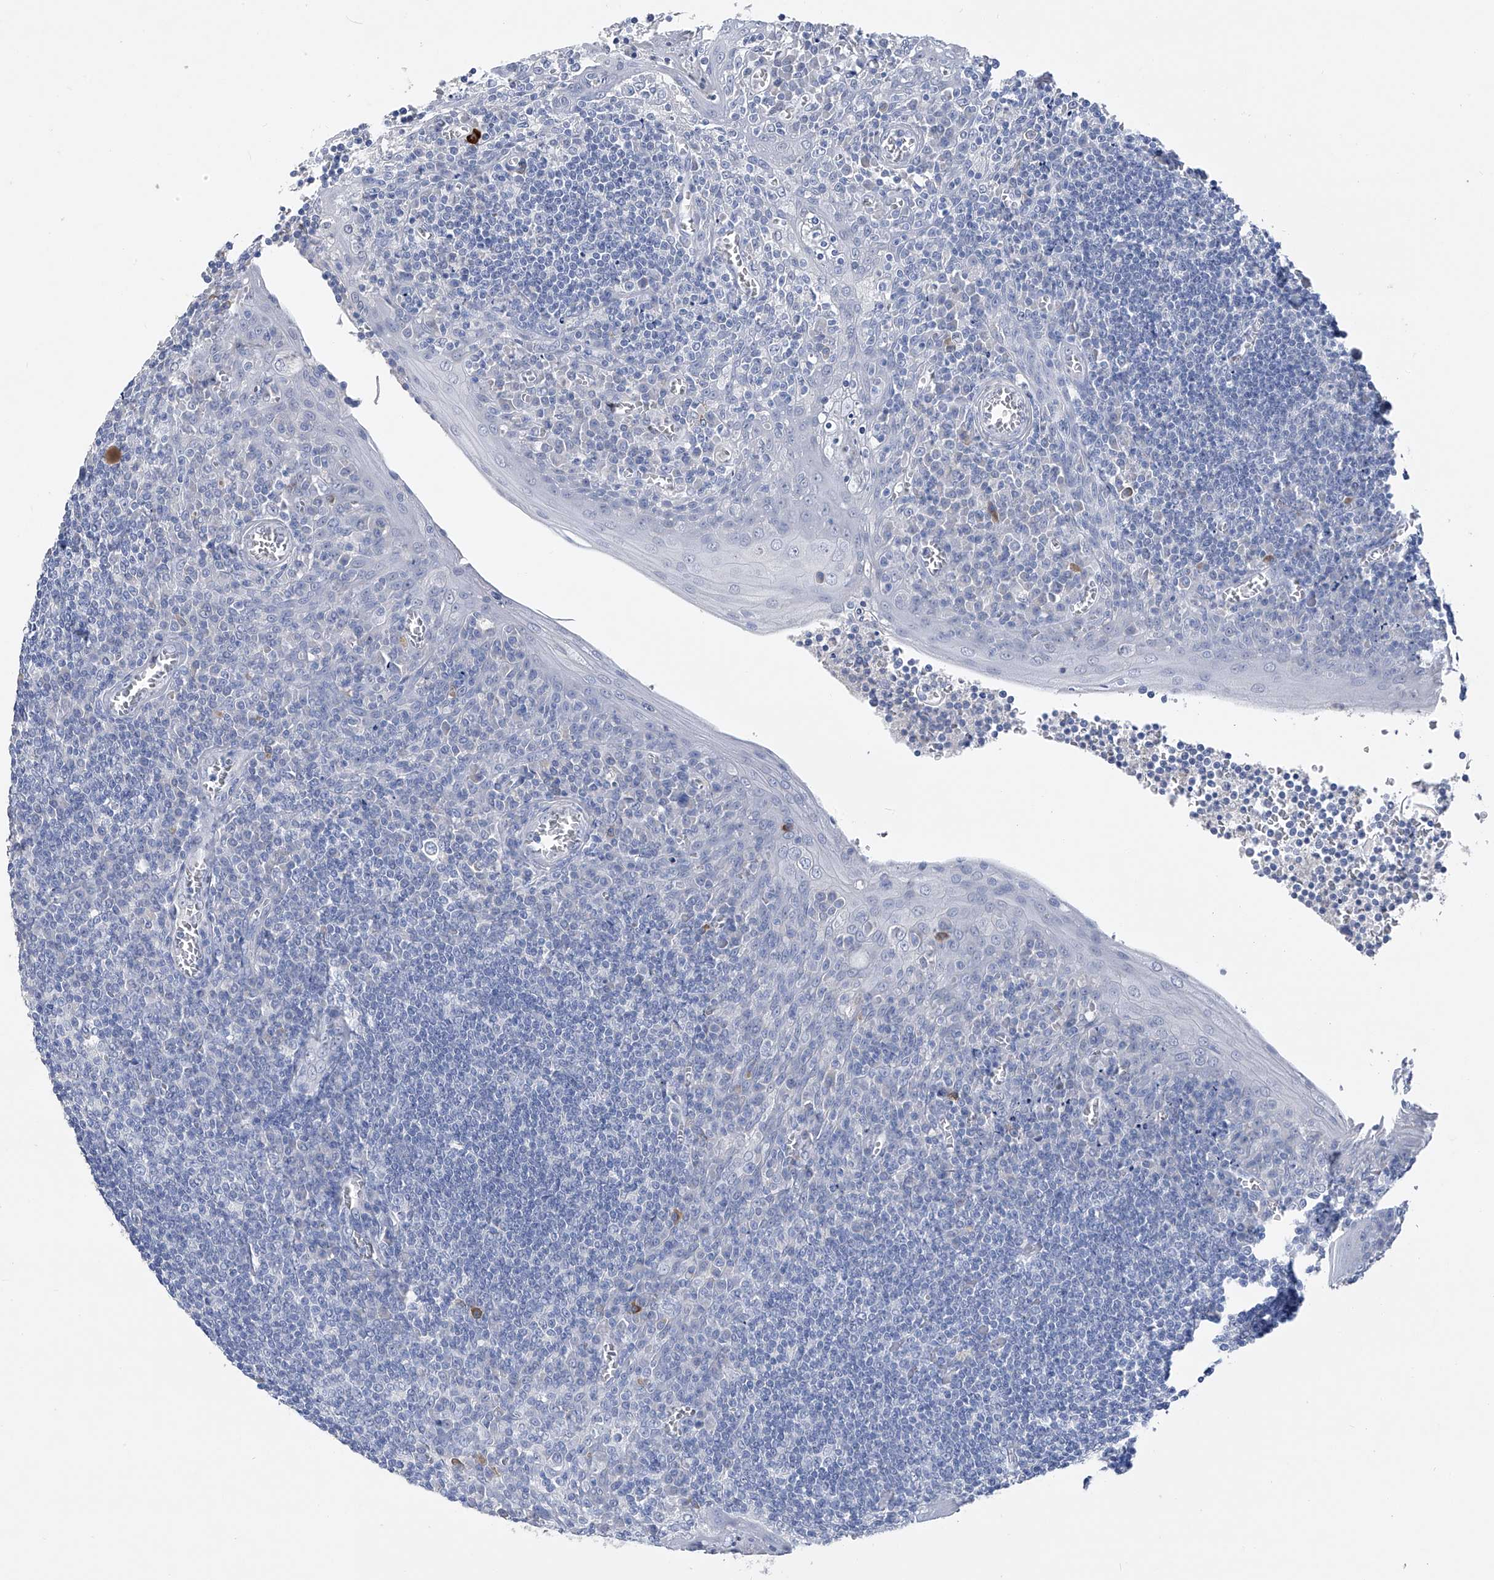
{"staining": {"intensity": "negative", "quantity": "none", "location": "none"}, "tissue": "tonsil", "cell_type": "Germinal center cells", "image_type": "normal", "snomed": [{"axis": "morphology", "description": "Normal tissue, NOS"}, {"axis": "topography", "description": "Tonsil"}], "caption": "IHC micrograph of benign human tonsil stained for a protein (brown), which reveals no expression in germinal center cells.", "gene": "ADRA1A", "patient": {"sex": "male", "age": 27}}